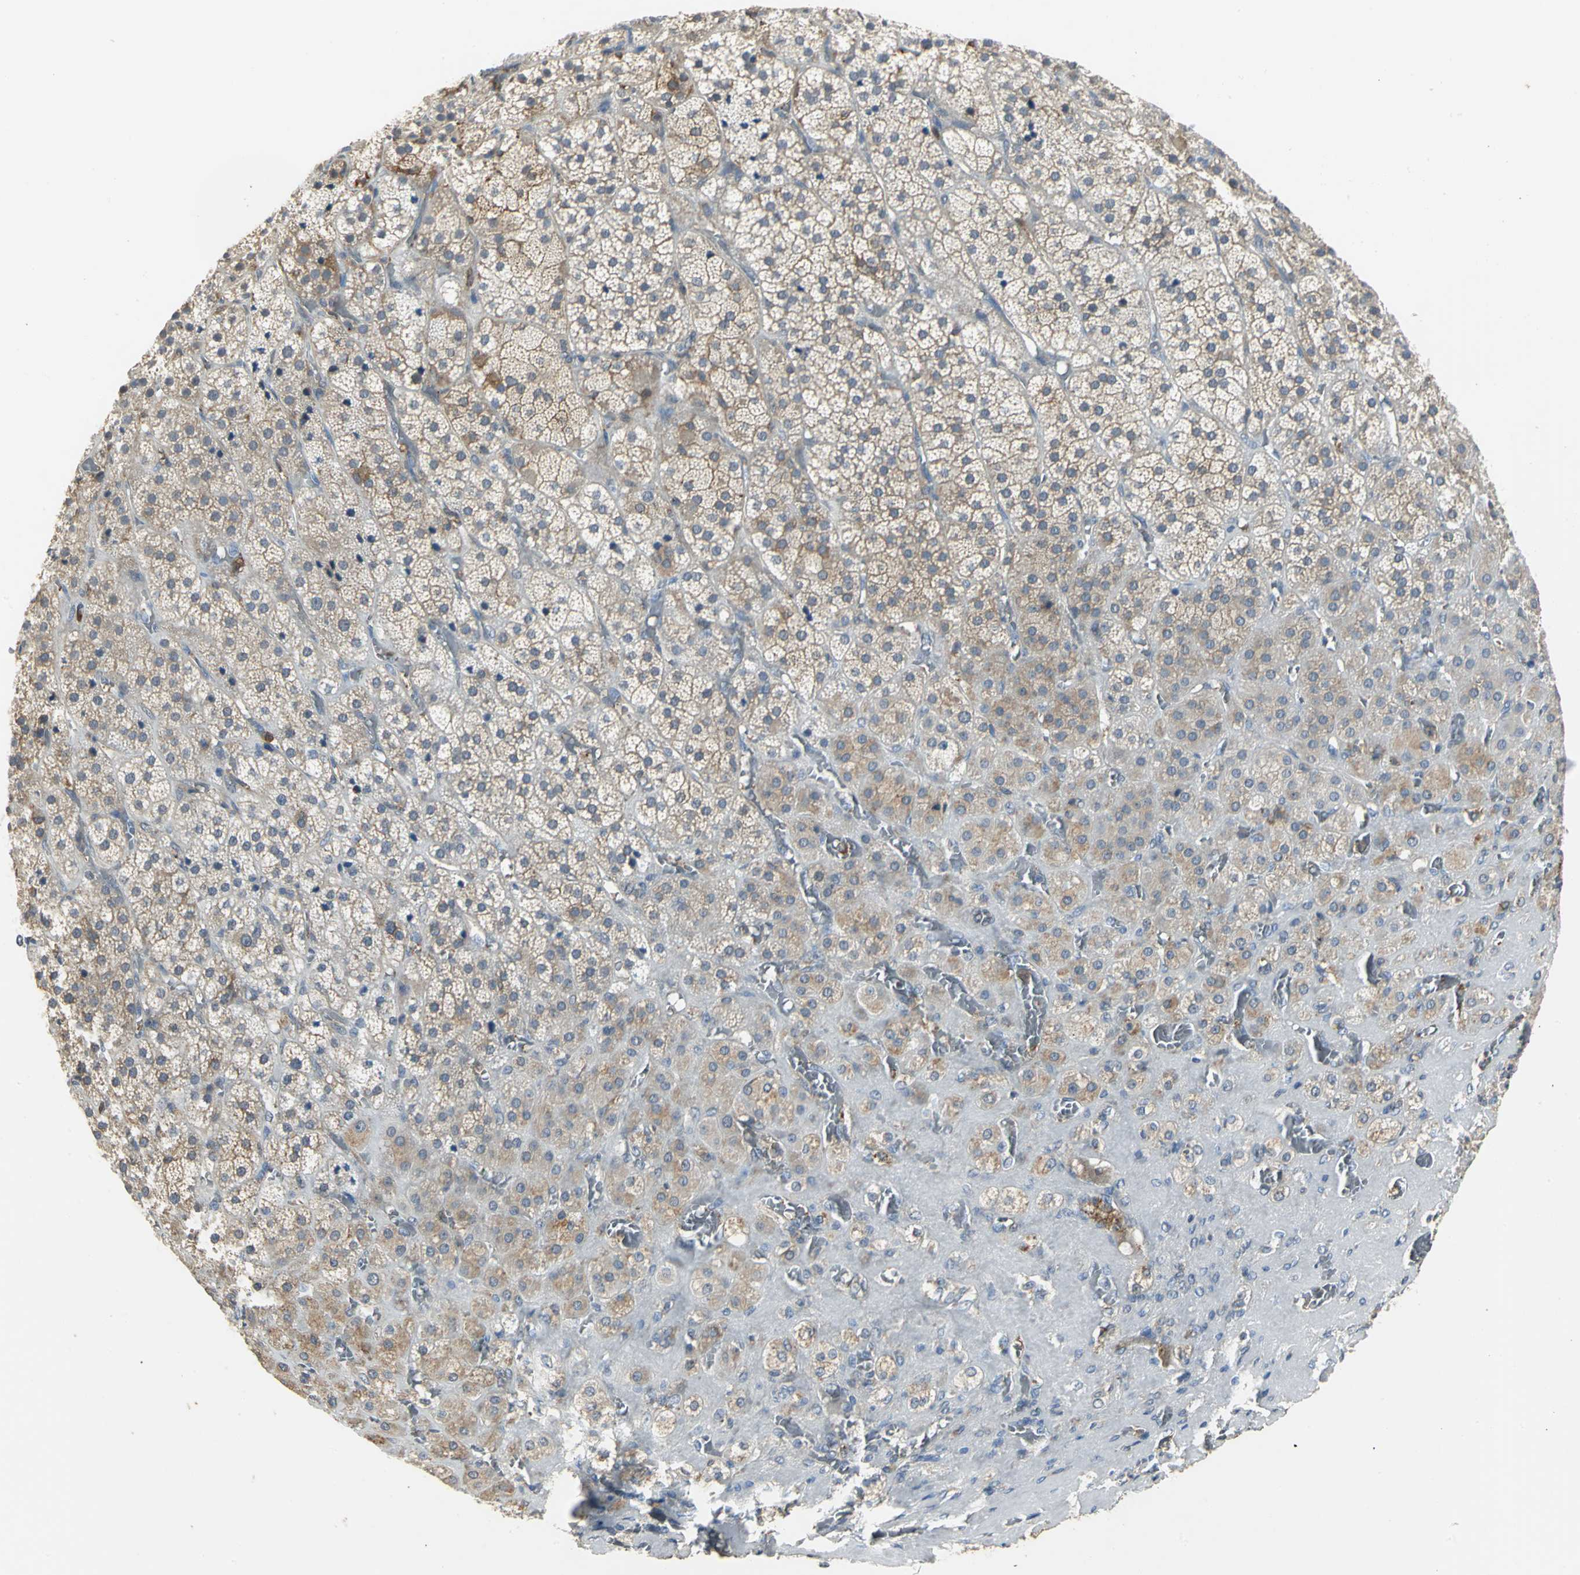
{"staining": {"intensity": "weak", "quantity": "25%-75%", "location": "cytoplasmic/membranous"}, "tissue": "adrenal gland", "cell_type": "Glandular cells", "image_type": "normal", "snomed": [{"axis": "morphology", "description": "Normal tissue, NOS"}, {"axis": "topography", "description": "Adrenal gland"}], "caption": "The micrograph demonstrates immunohistochemical staining of normal adrenal gland. There is weak cytoplasmic/membranous expression is identified in approximately 25%-75% of glandular cells.", "gene": "SKAP2", "patient": {"sex": "female", "age": 71}}